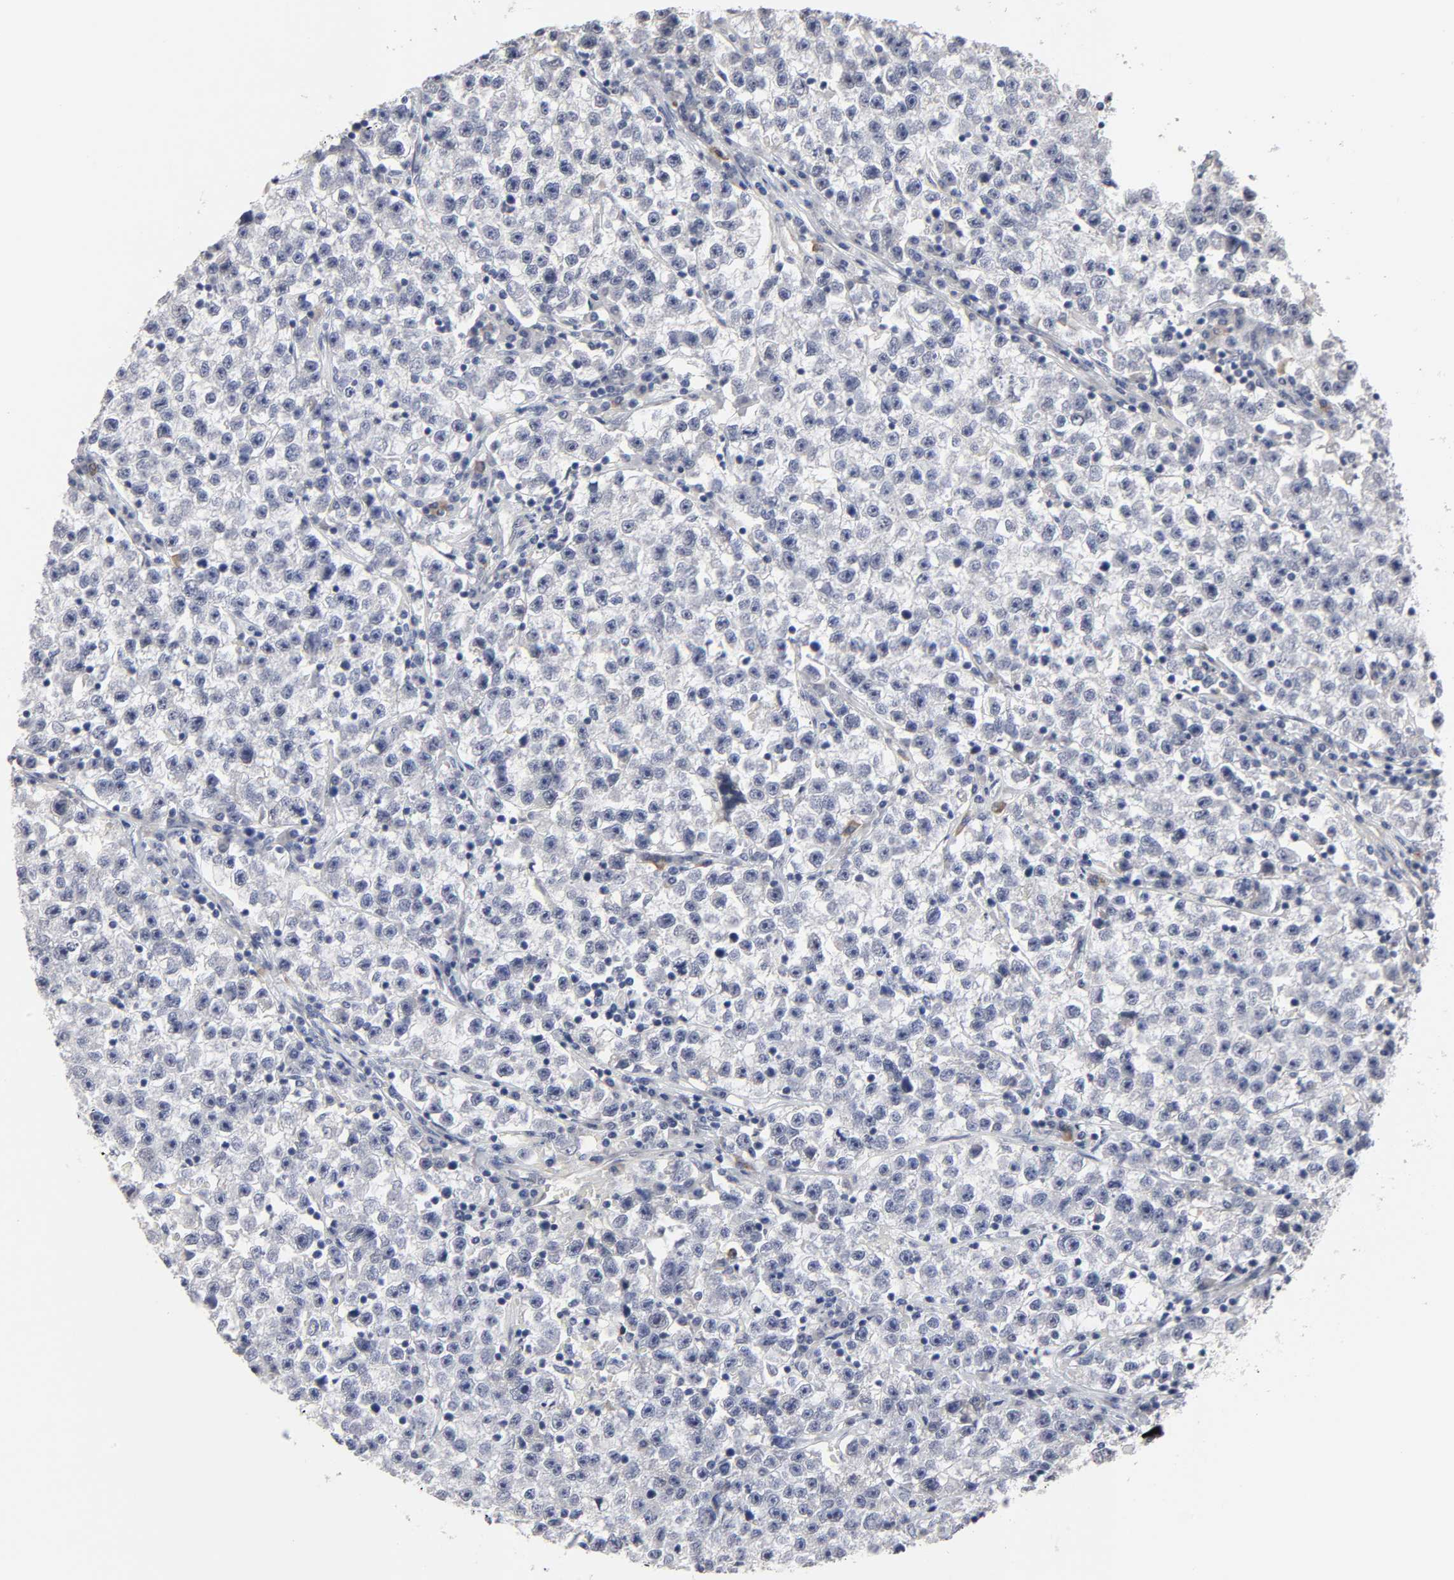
{"staining": {"intensity": "negative", "quantity": "none", "location": "none"}, "tissue": "testis cancer", "cell_type": "Tumor cells", "image_type": "cancer", "snomed": [{"axis": "morphology", "description": "Seminoma, NOS"}, {"axis": "topography", "description": "Testis"}], "caption": "Immunohistochemistry (IHC) of human testis seminoma shows no expression in tumor cells.", "gene": "HNF4A", "patient": {"sex": "male", "age": 22}}